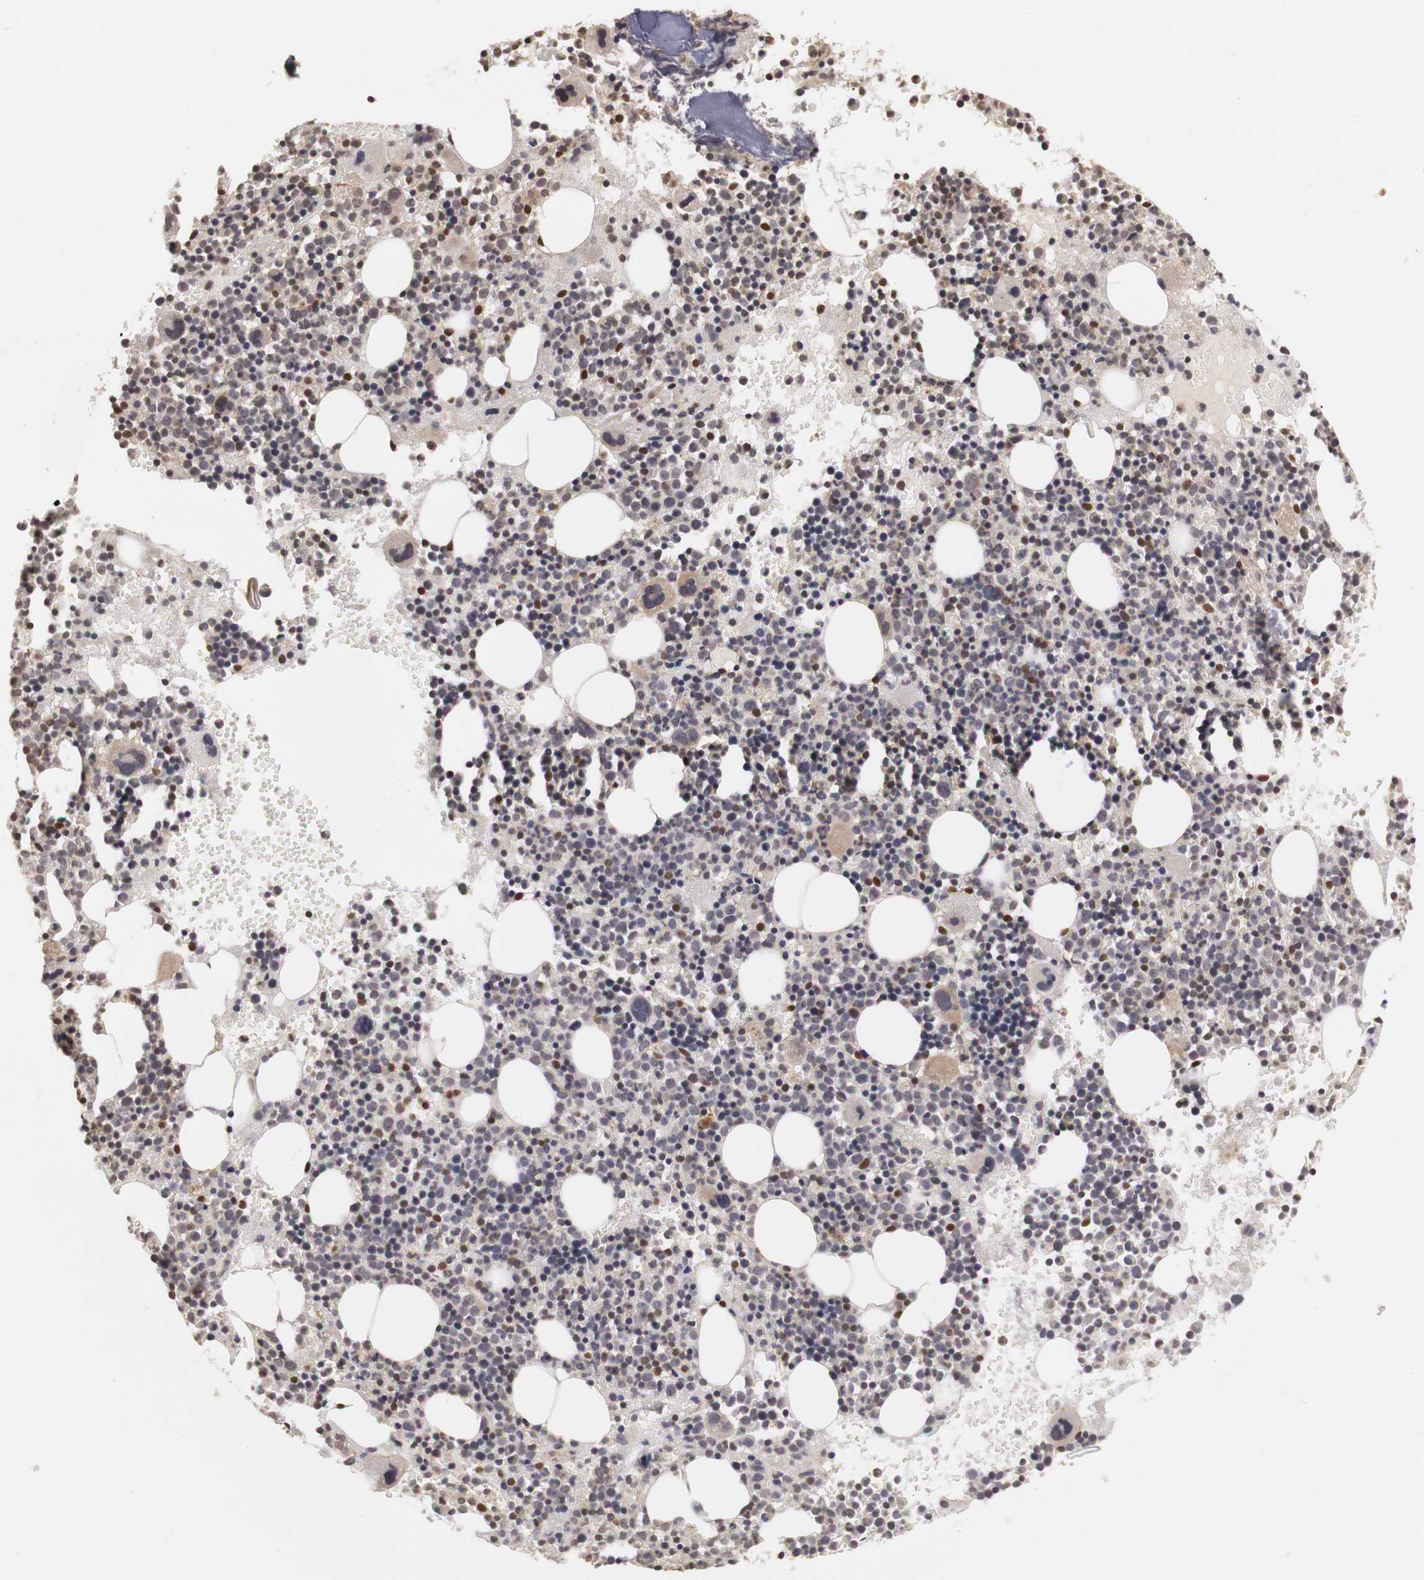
{"staining": {"intensity": "moderate", "quantity": "25%-75%", "location": "cytoplasmic/membranous,nuclear"}, "tissue": "bone marrow", "cell_type": "Hematopoietic cells", "image_type": "normal", "snomed": [{"axis": "morphology", "description": "Normal tissue, NOS"}, {"axis": "topography", "description": "Bone marrow"}], "caption": "Hematopoietic cells exhibit medium levels of moderate cytoplasmic/membranous,nuclear staining in about 25%-75% of cells in normal human bone marrow. (DAB (3,3'-diaminobenzidine) IHC with brightfield microscopy, high magnification).", "gene": "PLEKHA1", "patient": {"sex": "male", "age": 34}}